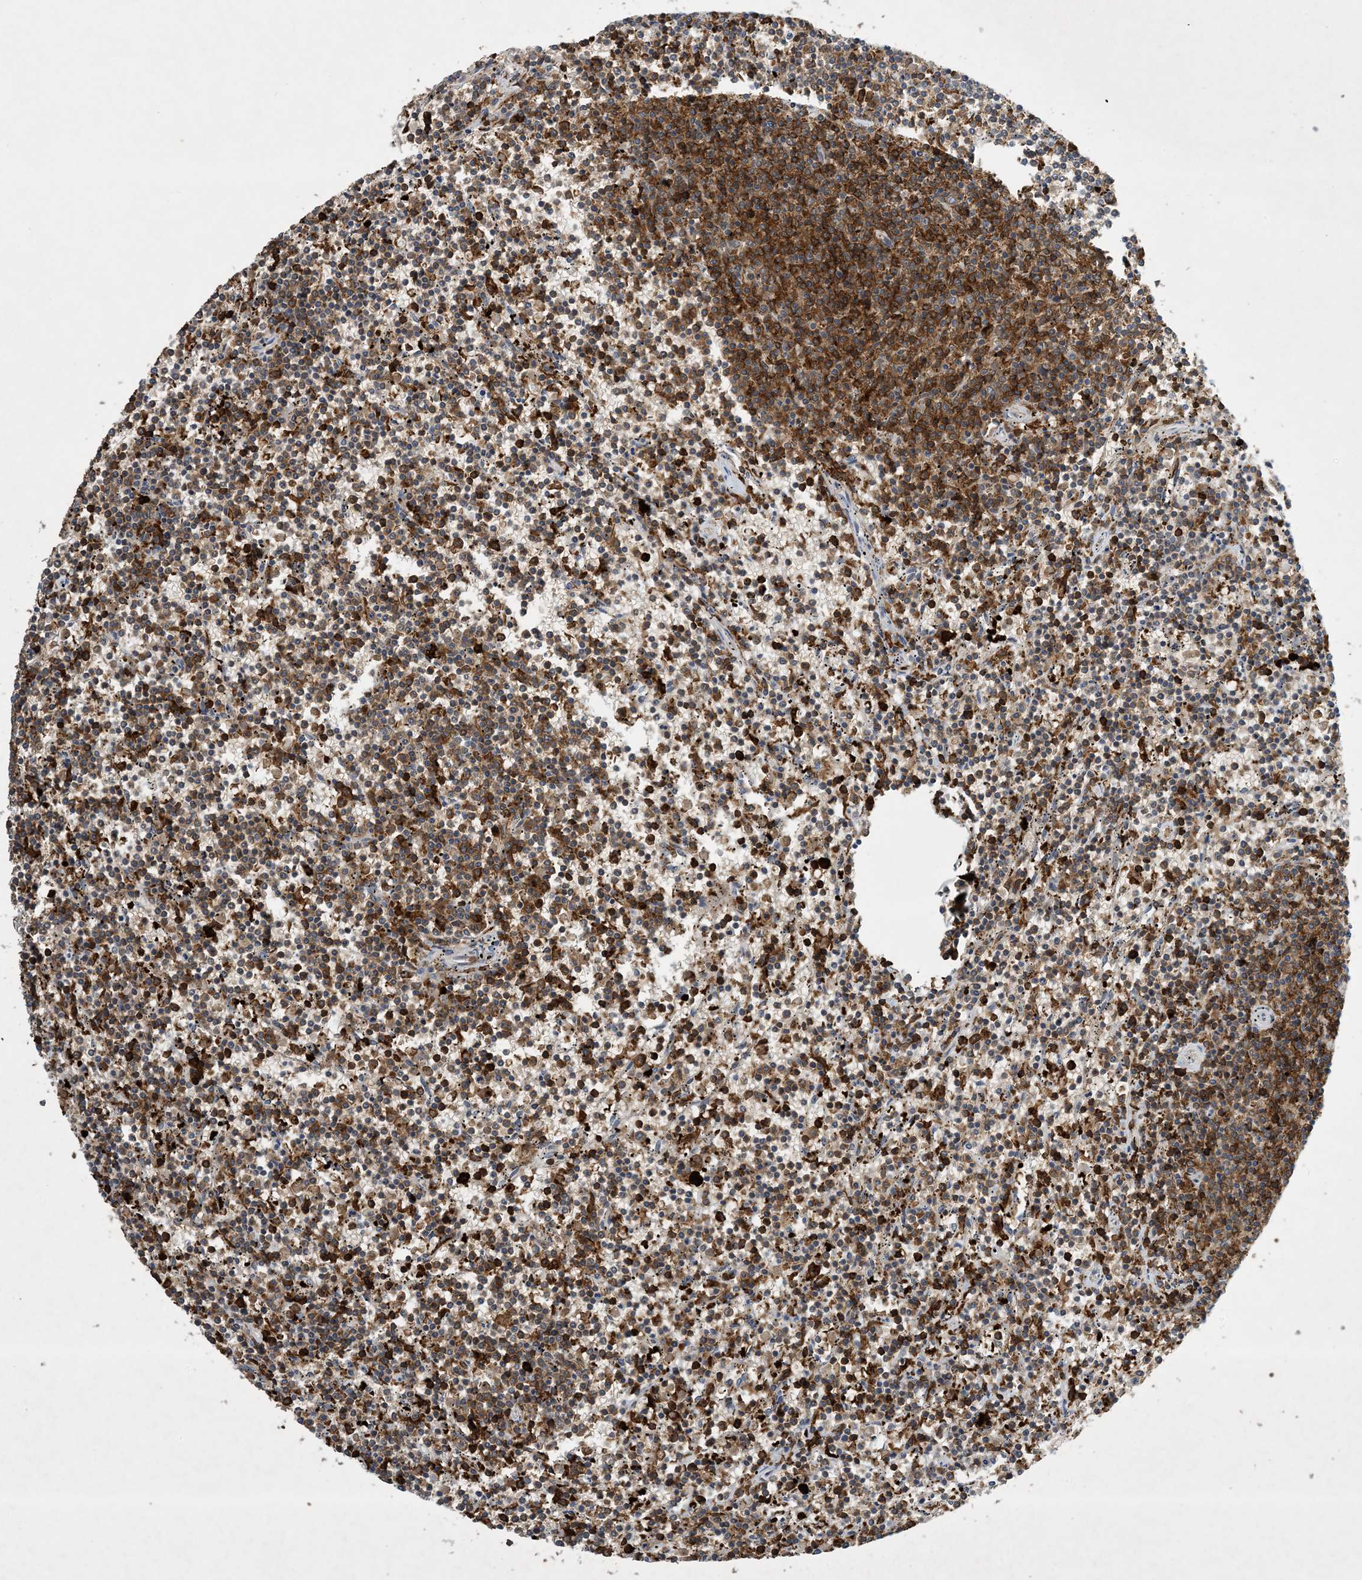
{"staining": {"intensity": "moderate", "quantity": "<25%", "location": "cytoplasmic/membranous"}, "tissue": "lymphoma", "cell_type": "Tumor cells", "image_type": "cancer", "snomed": [{"axis": "morphology", "description": "Malignant lymphoma, non-Hodgkin's type, Low grade"}, {"axis": "topography", "description": "Spleen"}], "caption": "Immunohistochemistry (DAB) staining of human malignant lymphoma, non-Hodgkin's type (low-grade) reveals moderate cytoplasmic/membranous protein staining in about <25% of tumor cells.", "gene": "AK9", "patient": {"sex": "female", "age": 50}}